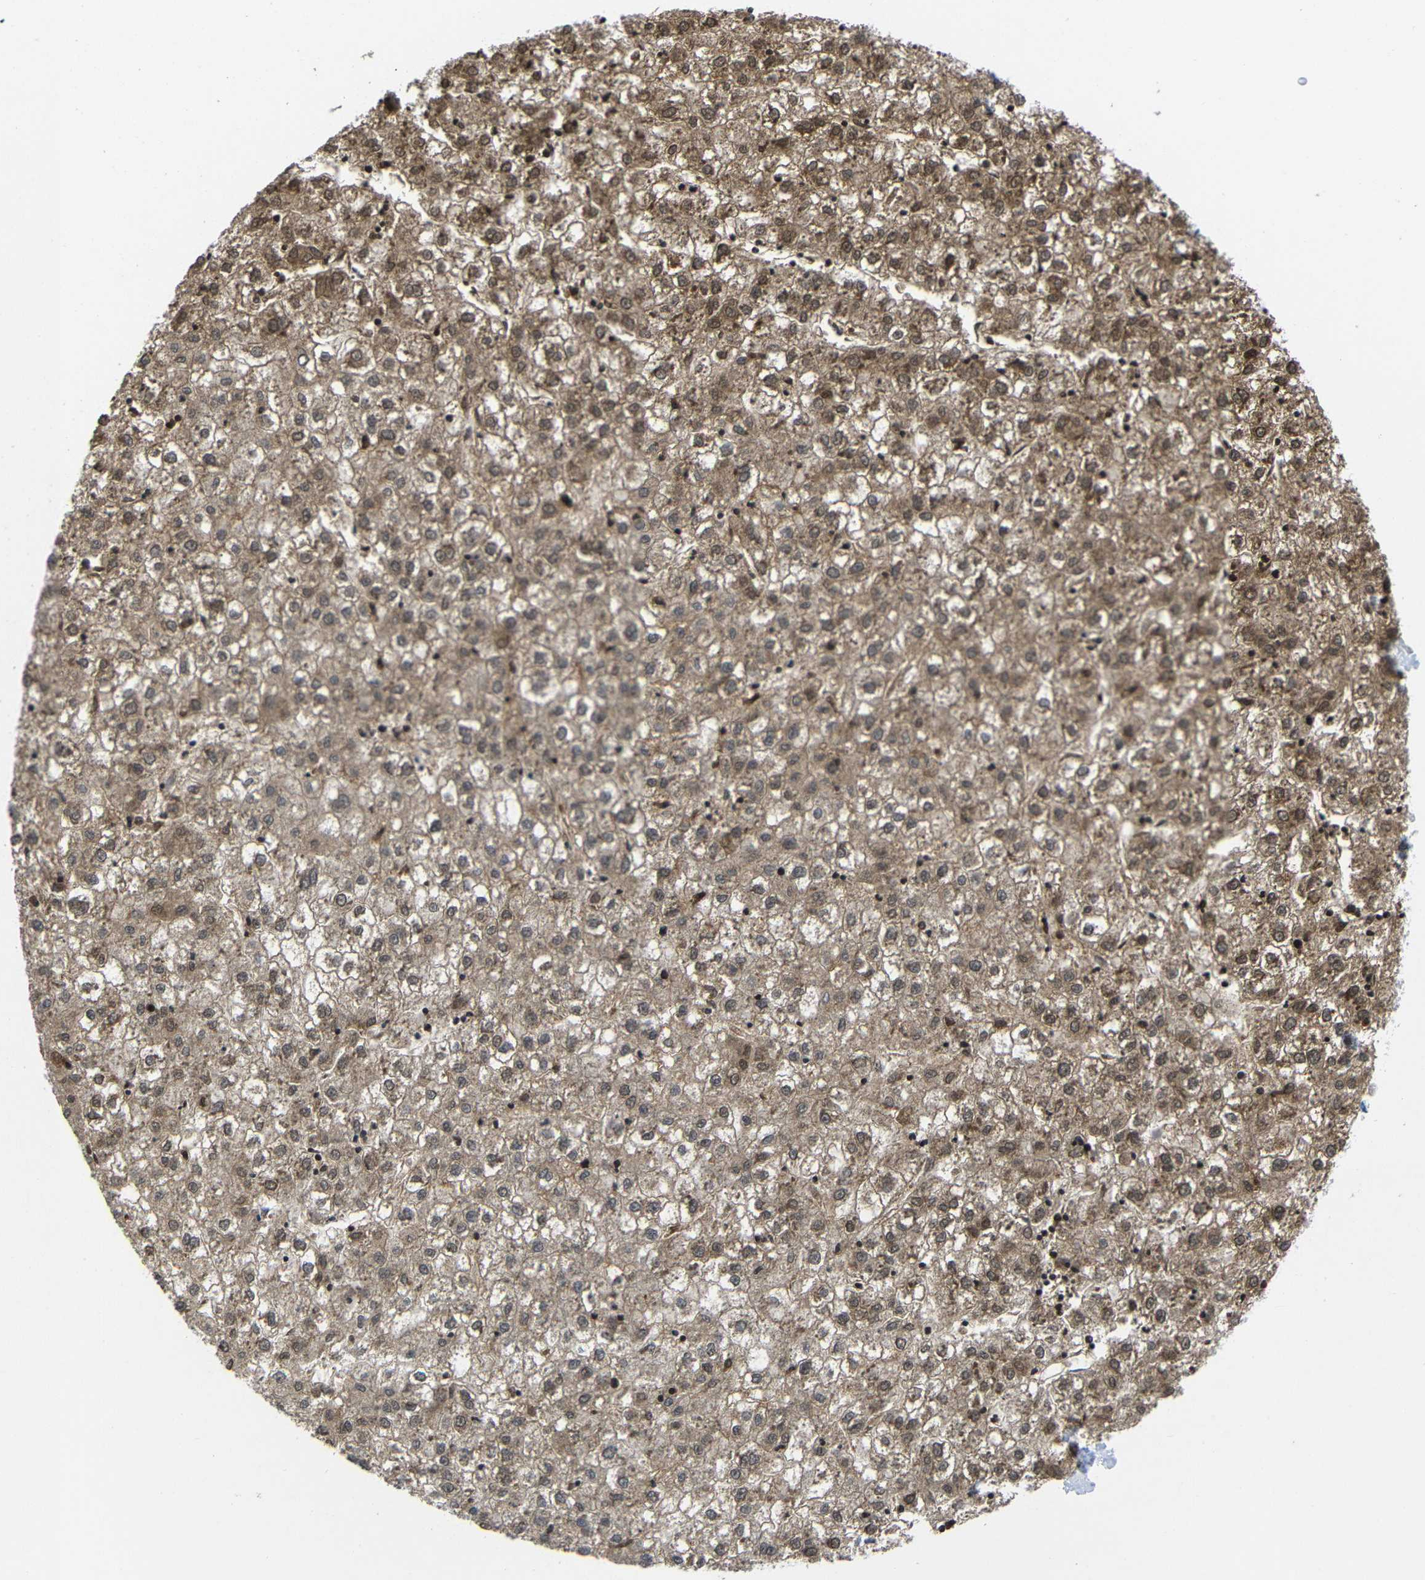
{"staining": {"intensity": "moderate", "quantity": ">75%", "location": "cytoplasmic/membranous"}, "tissue": "liver cancer", "cell_type": "Tumor cells", "image_type": "cancer", "snomed": [{"axis": "morphology", "description": "Carcinoma, Hepatocellular, NOS"}, {"axis": "topography", "description": "Liver"}], "caption": "Liver cancer (hepatocellular carcinoma) tissue reveals moderate cytoplasmic/membranous positivity in approximately >75% of tumor cells The protein of interest is shown in brown color, while the nuclei are stained blue.", "gene": "PEBP1", "patient": {"sex": "male", "age": 72}}